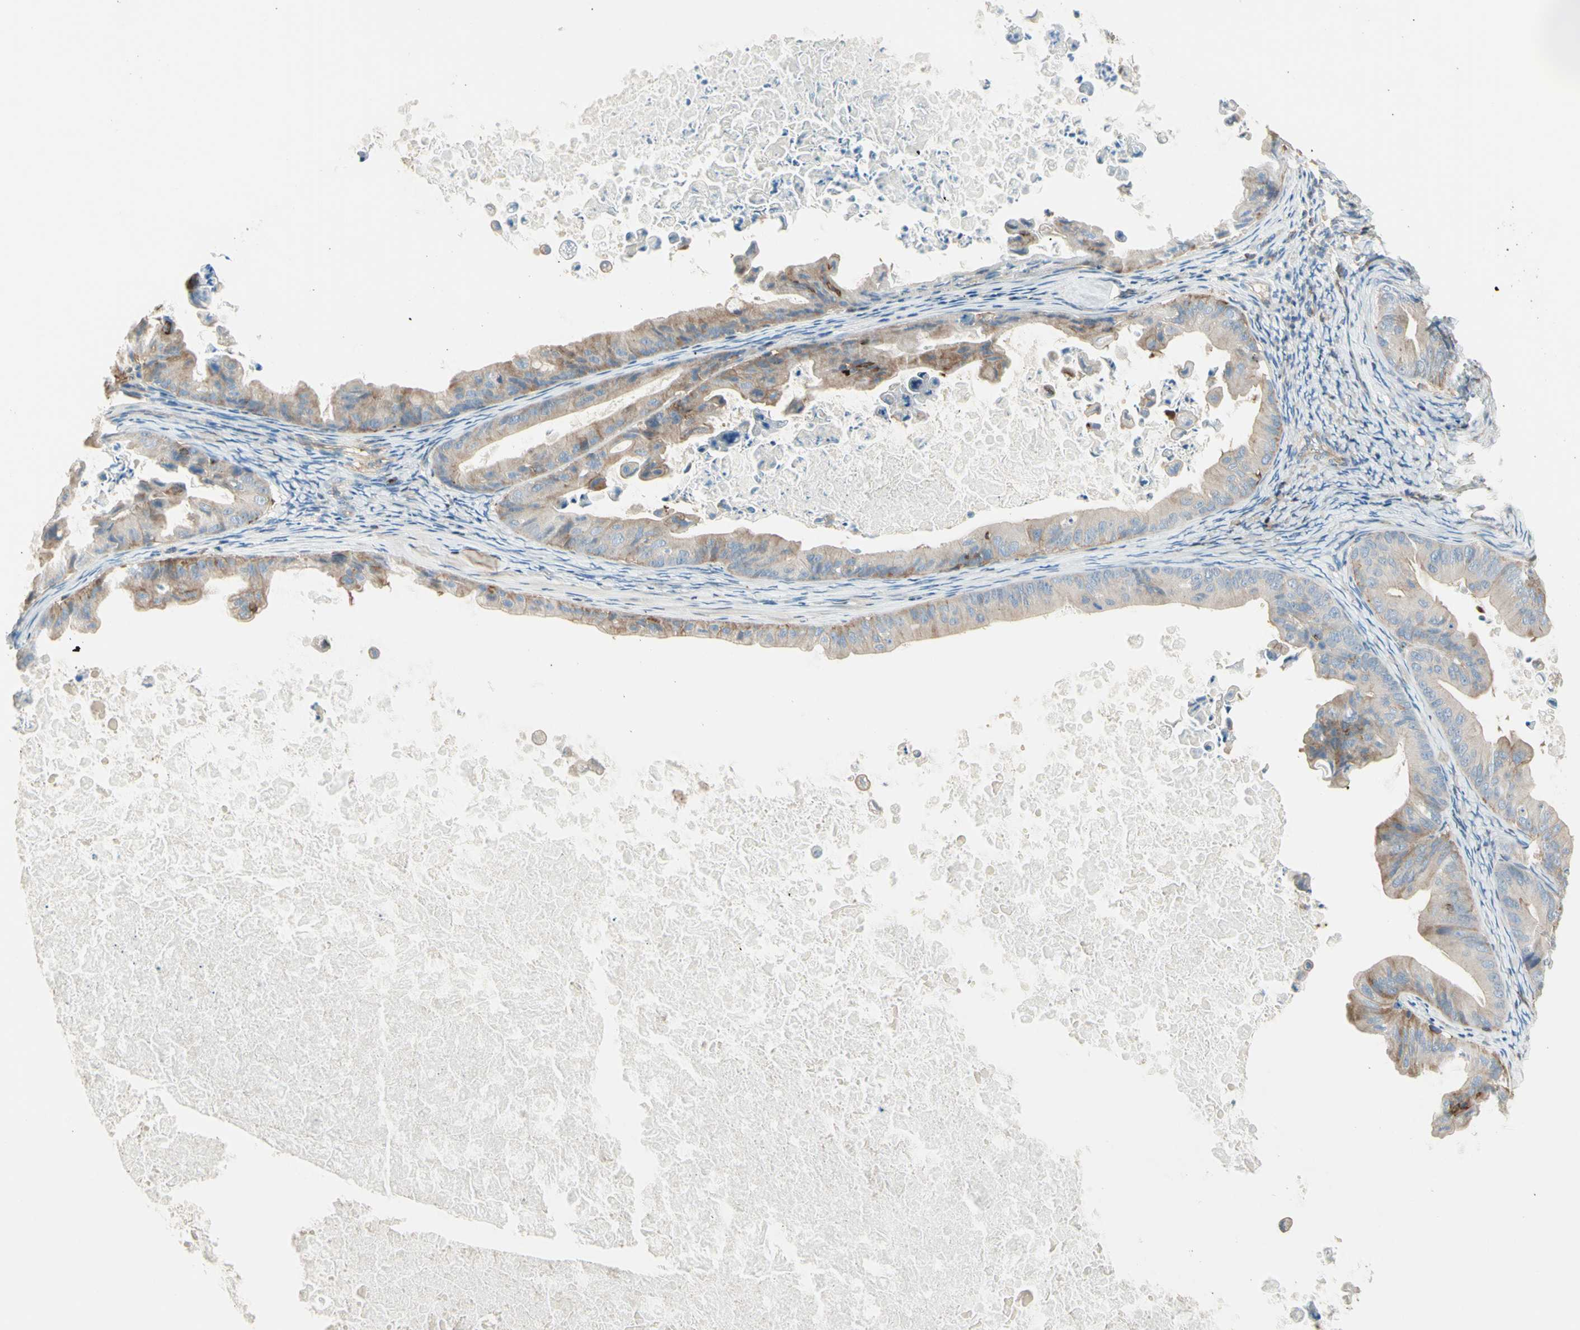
{"staining": {"intensity": "moderate", "quantity": "25%-75%", "location": "cytoplasmic/membranous"}, "tissue": "ovarian cancer", "cell_type": "Tumor cells", "image_type": "cancer", "snomed": [{"axis": "morphology", "description": "Cystadenocarcinoma, mucinous, NOS"}, {"axis": "topography", "description": "Ovary"}], "caption": "Ovarian mucinous cystadenocarcinoma stained for a protein demonstrates moderate cytoplasmic/membranous positivity in tumor cells.", "gene": "SEMA4C", "patient": {"sex": "female", "age": 37}}